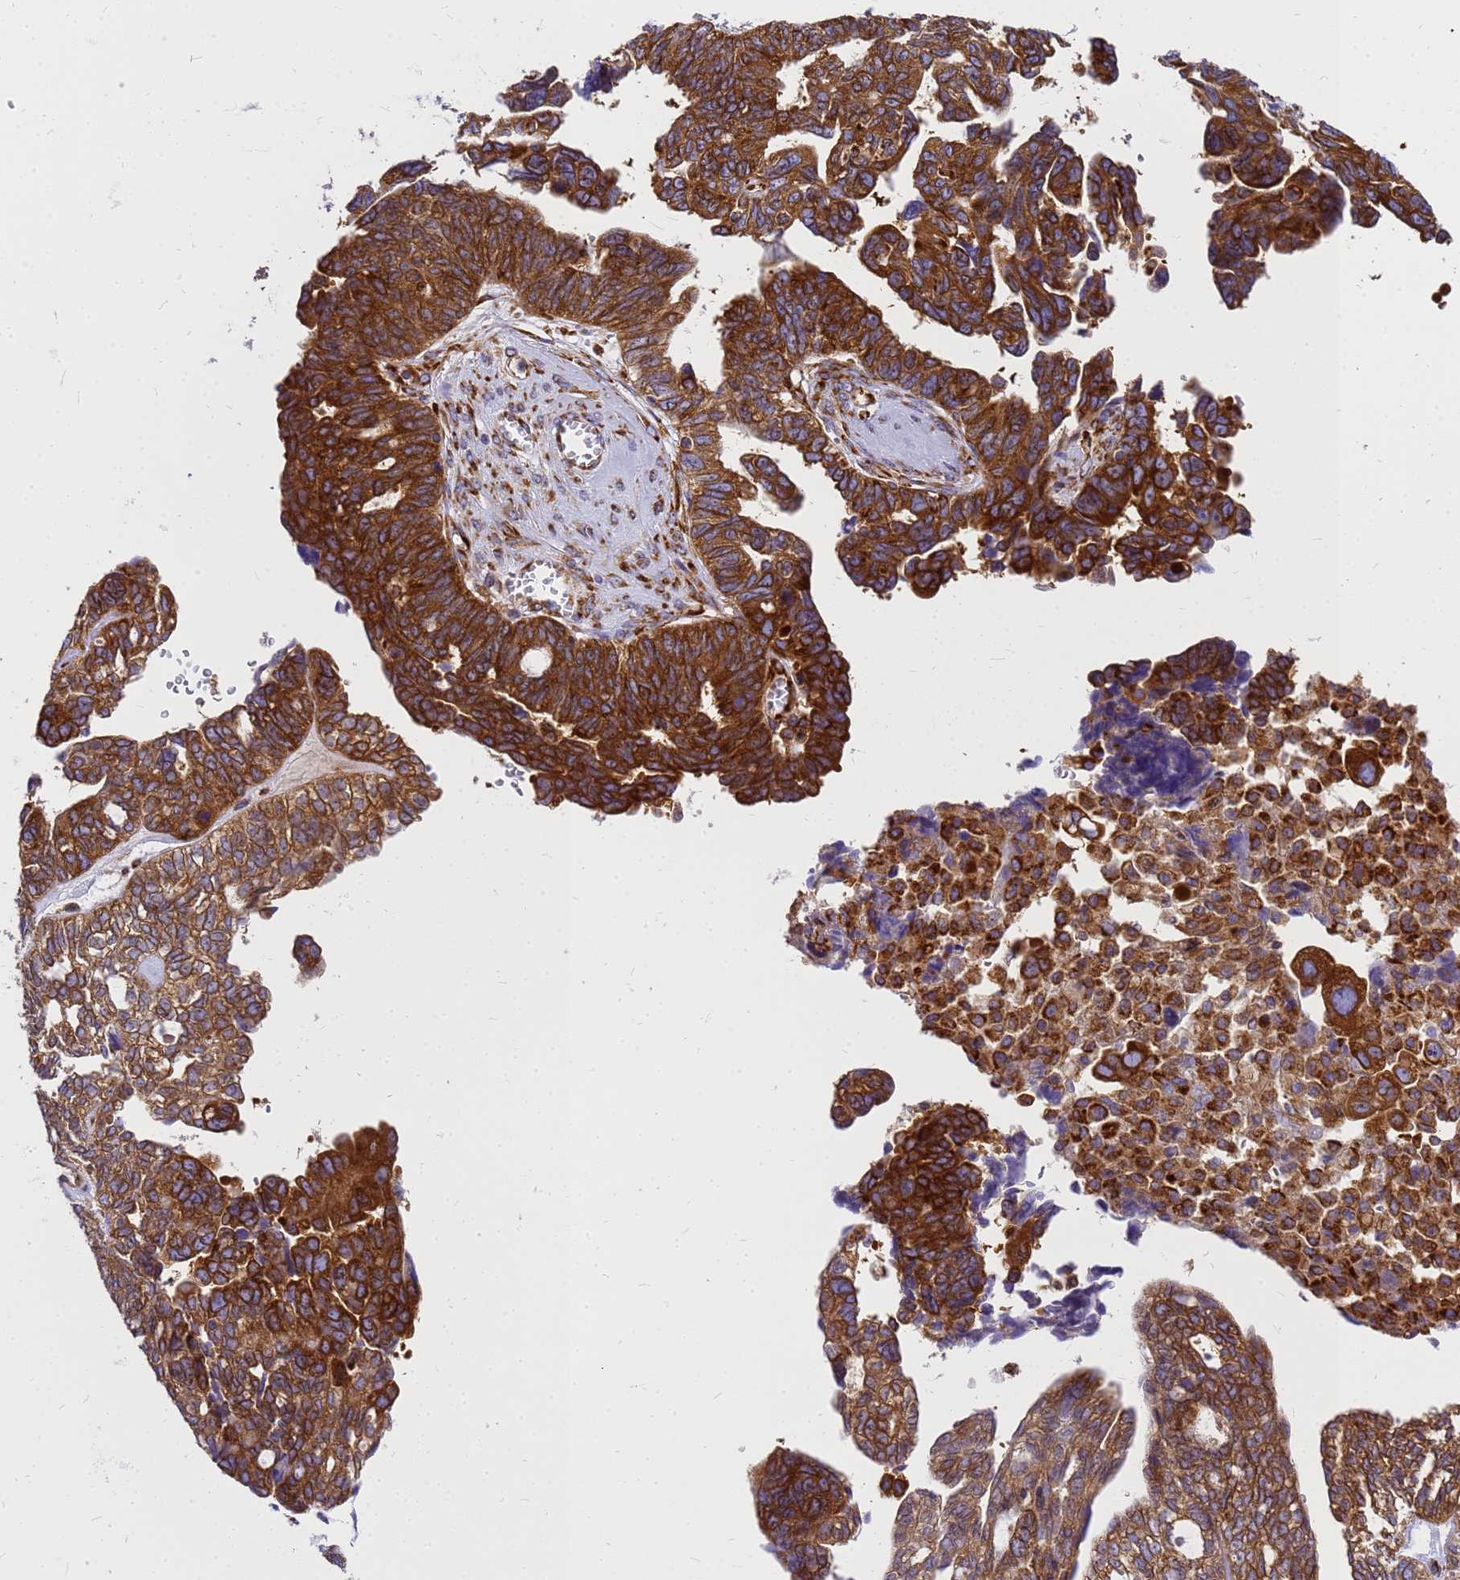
{"staining": {"intensity": "strong", "quantity": ">75%", "location": "cytoplasmic/membranous"}, "tissue": "ovarian cancer", "cell_type": "Tumor cells", "image_type": "cancer", "snomed": [{"axis": "morphology", "description": "Cystadenocarcinoma, serous, NOS"}, {"axis": "topography", "description": "Ovary"}], "caption": "Immunohistochemistry (IHC) histopathology image of human serous cystadenocarcinoma (ovarian) stained for a protein (brown), which shows high levels of strong cytoplasmic/membranous positivity in approximately >75% of tumor cells.", "gene": "EEF1D", "patient": {"sex": "female", "age": 79}}